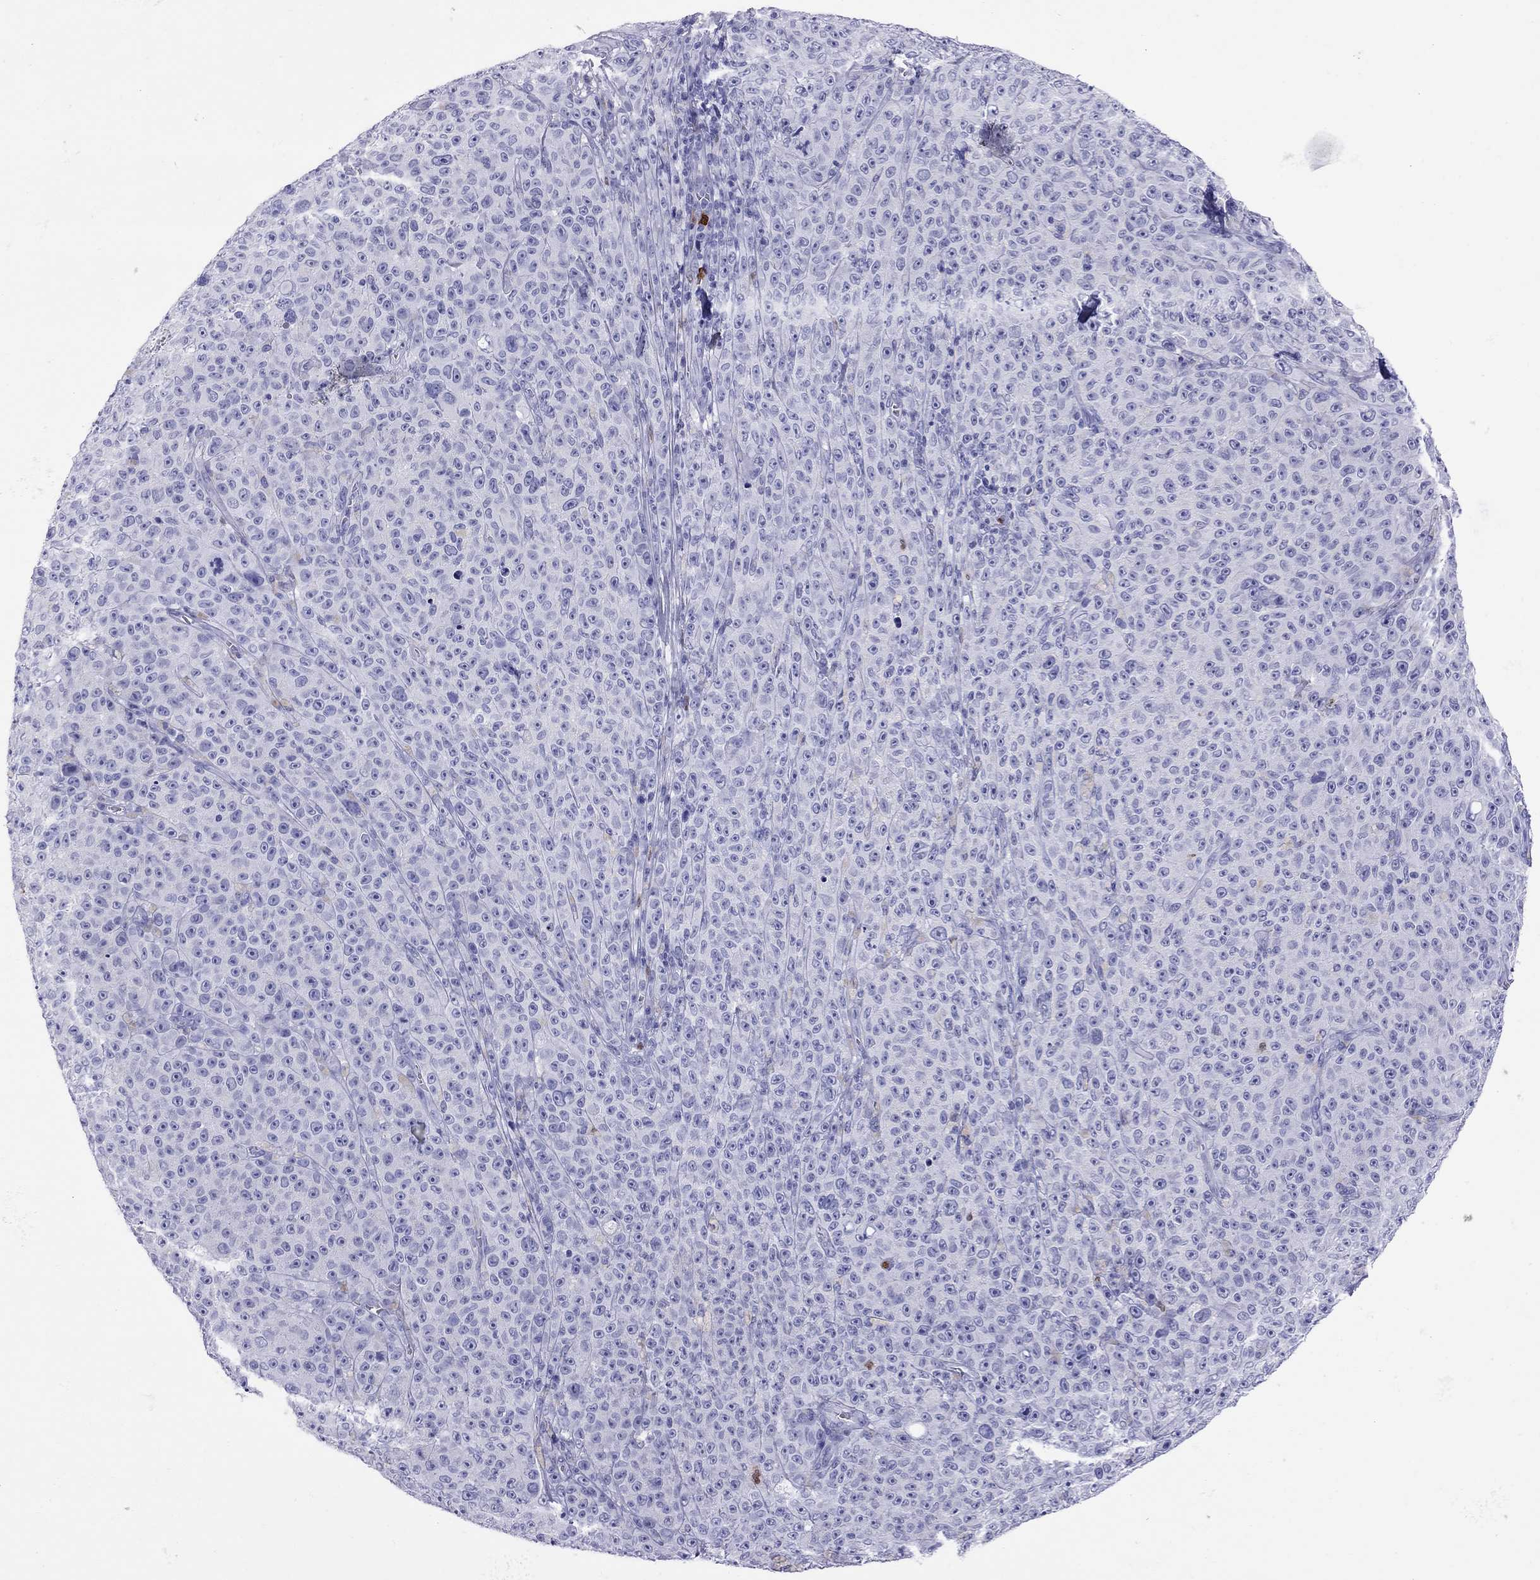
{"staining": {"intensity": "negative", "quantity": "none", "location": "none"}, "tissue": "melanoma", "cell_type": "Tumor cells", "image_type": "cancer", "snomed": [{"axis": "morphology", "description": "Malignant melanoma, NOS"}, {"axis": "topography", "description": "Skin"}], "caption": "This is an IHC micrograph of human malignant melanoma. There is no staining in tumor cells.", "gene": "SLAMF1", "patient": {"sex": "female", "age": 82}}